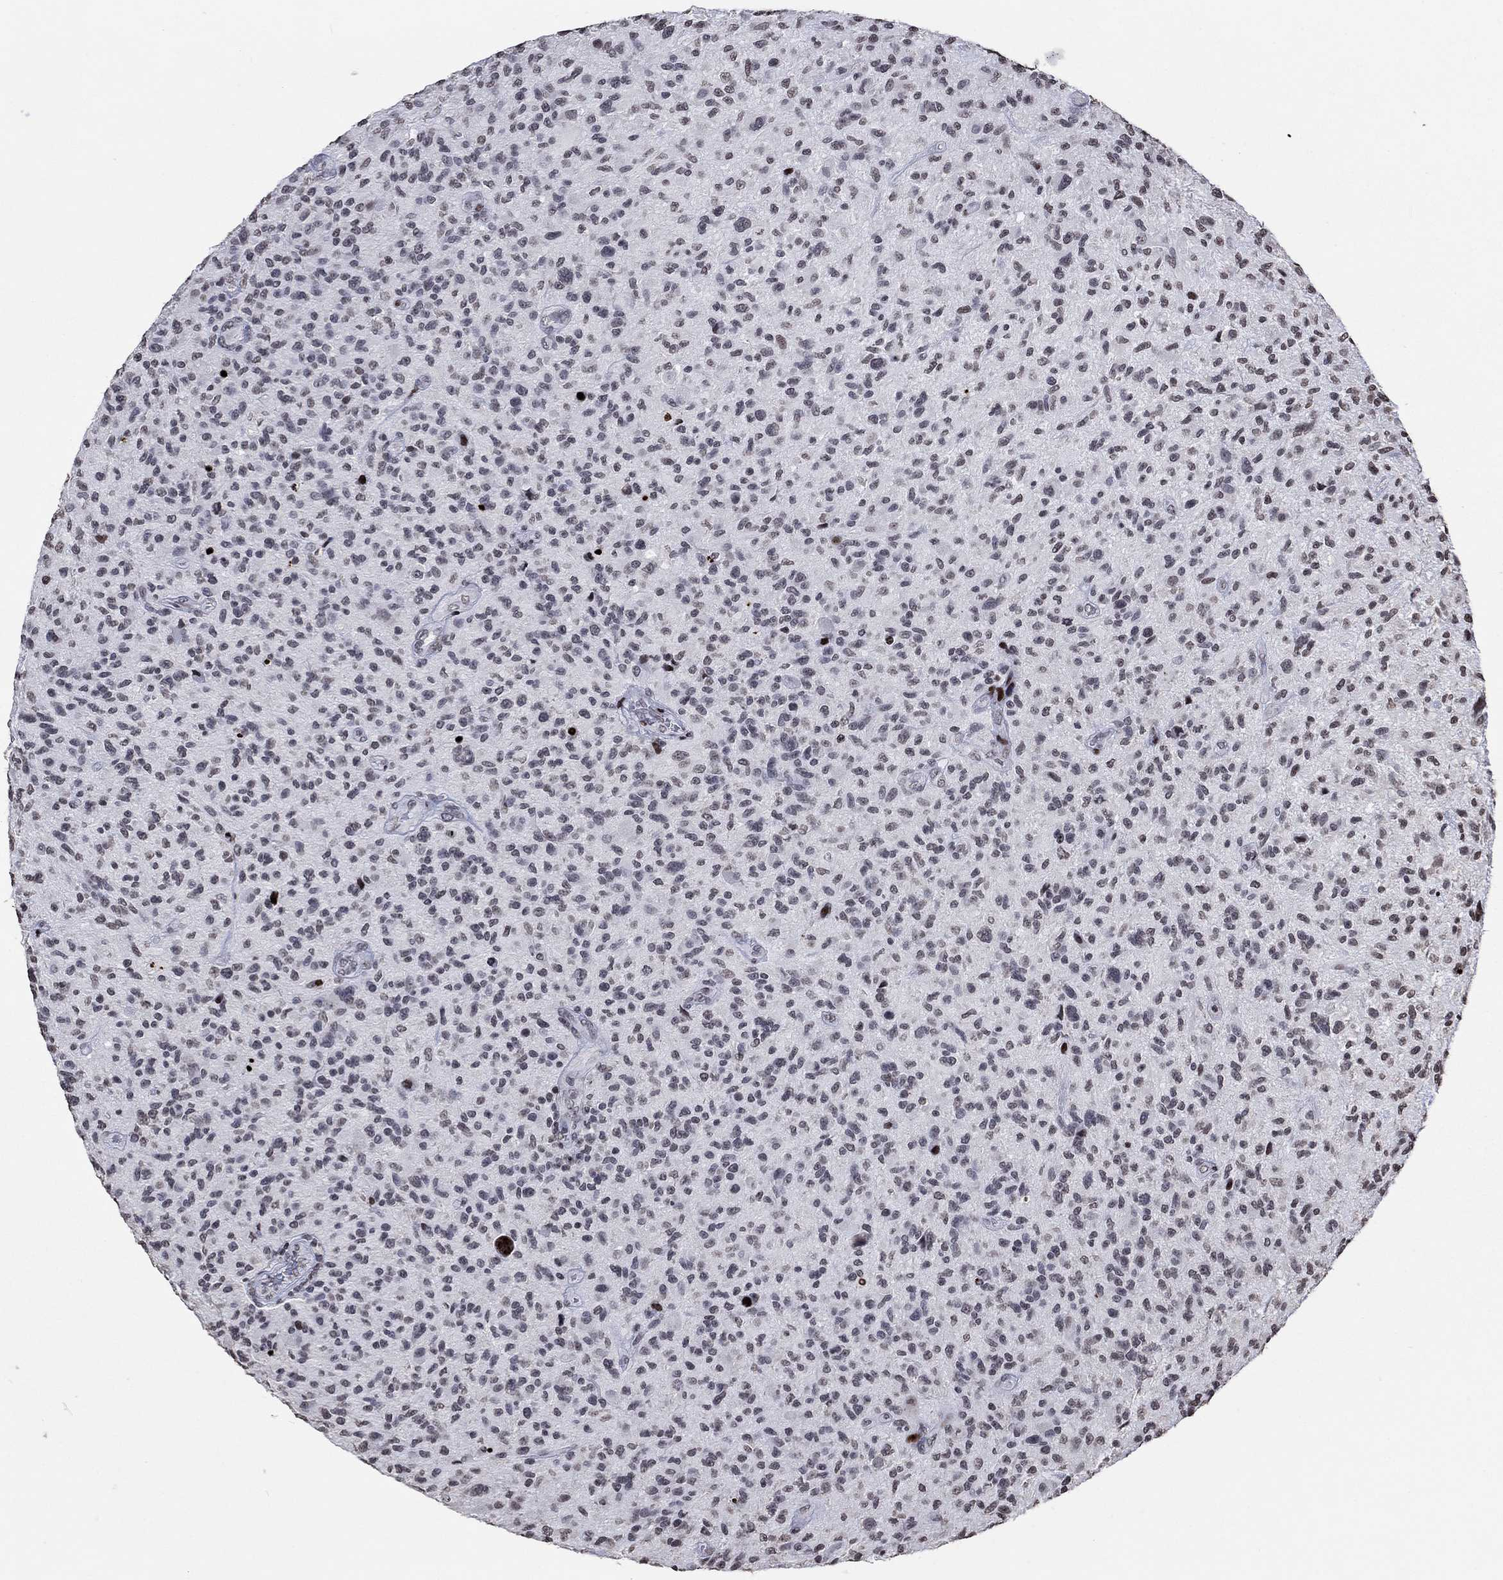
{"staining": {"intensity": "negative", "quantity": "none", "location": "none"}, "tissue": "glioma", "cell_type": "Tumor cells", "image_type": "cancer", "snomed": [{"axis": "morphology", "description": "Glioma, malignant, High grade"}, {"axis": "topography", "description": "Brain"}], "caption": "Human high-grade glioma (malignant) stained for a protein using immunohistochemistry (IHC) reveals no positivity in tumor cells.", "gene": "SRSF3", "patient": {"sex": "male", "age": 47}}